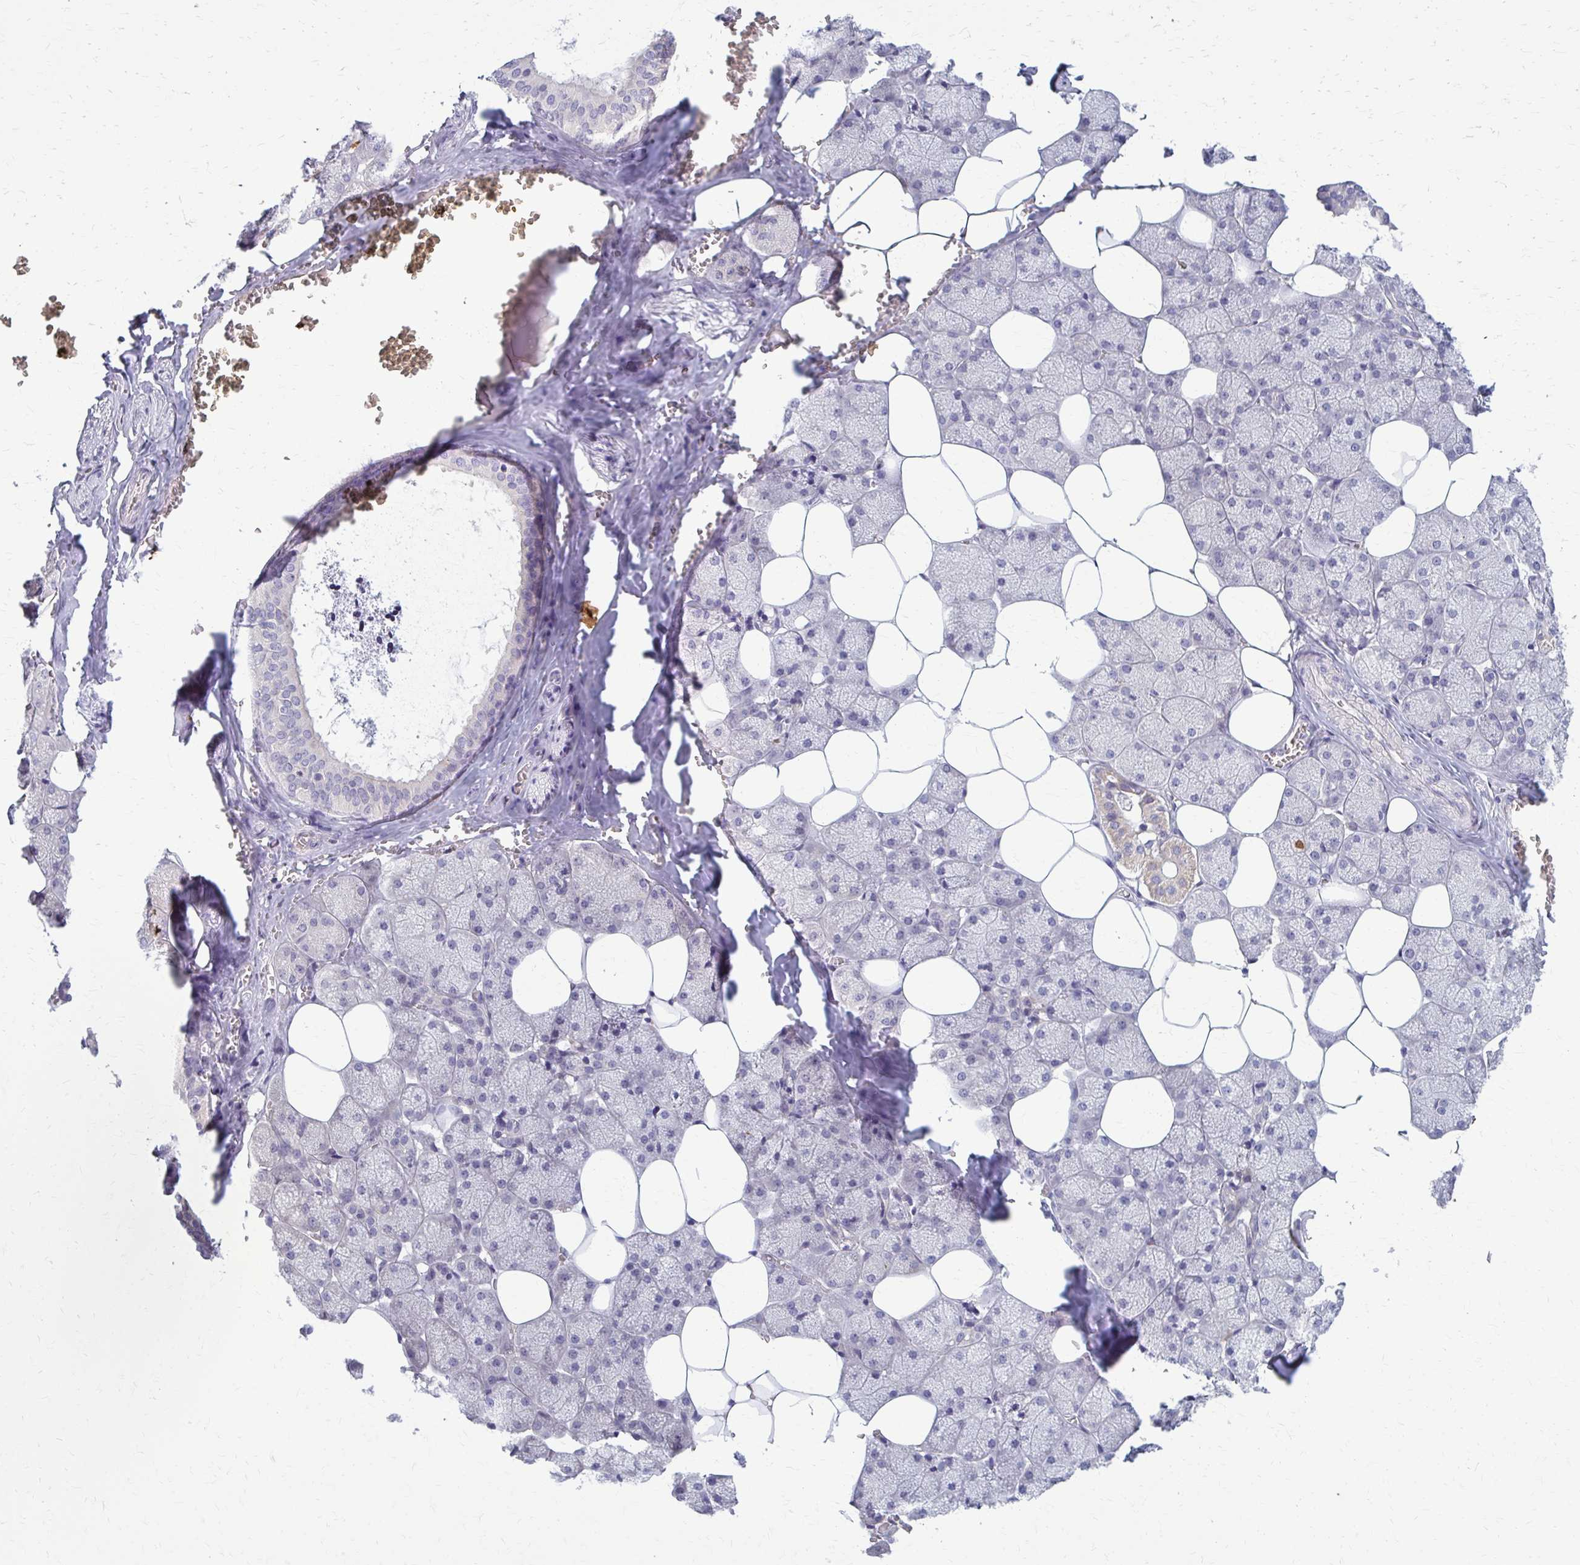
{"staining": {"intensity": "weak", "quantity": "<25%", "location": "cytoplasmic/membranous"}, "tissue": "salivary gland", "cell_type": "Glandular cells", "image_type": "normal", "snomed": [{"axis": "morphology", "description": "Normal tissue, NOS"}, {"axis": "topography", "description": "Salivary gland"}, {"axis": "topography", "description": "Peripheral nerve tissue"}], "caption": "The micrograph displays no staining of glandular cells in normal salivary gland. (DAB (3,3'-diaminobenzidine) immunohistochemistry (IHC) with hematoxylin counter stain).", "gene": "MCRIP2", "patient": {"sex": "male", "age": 38}}